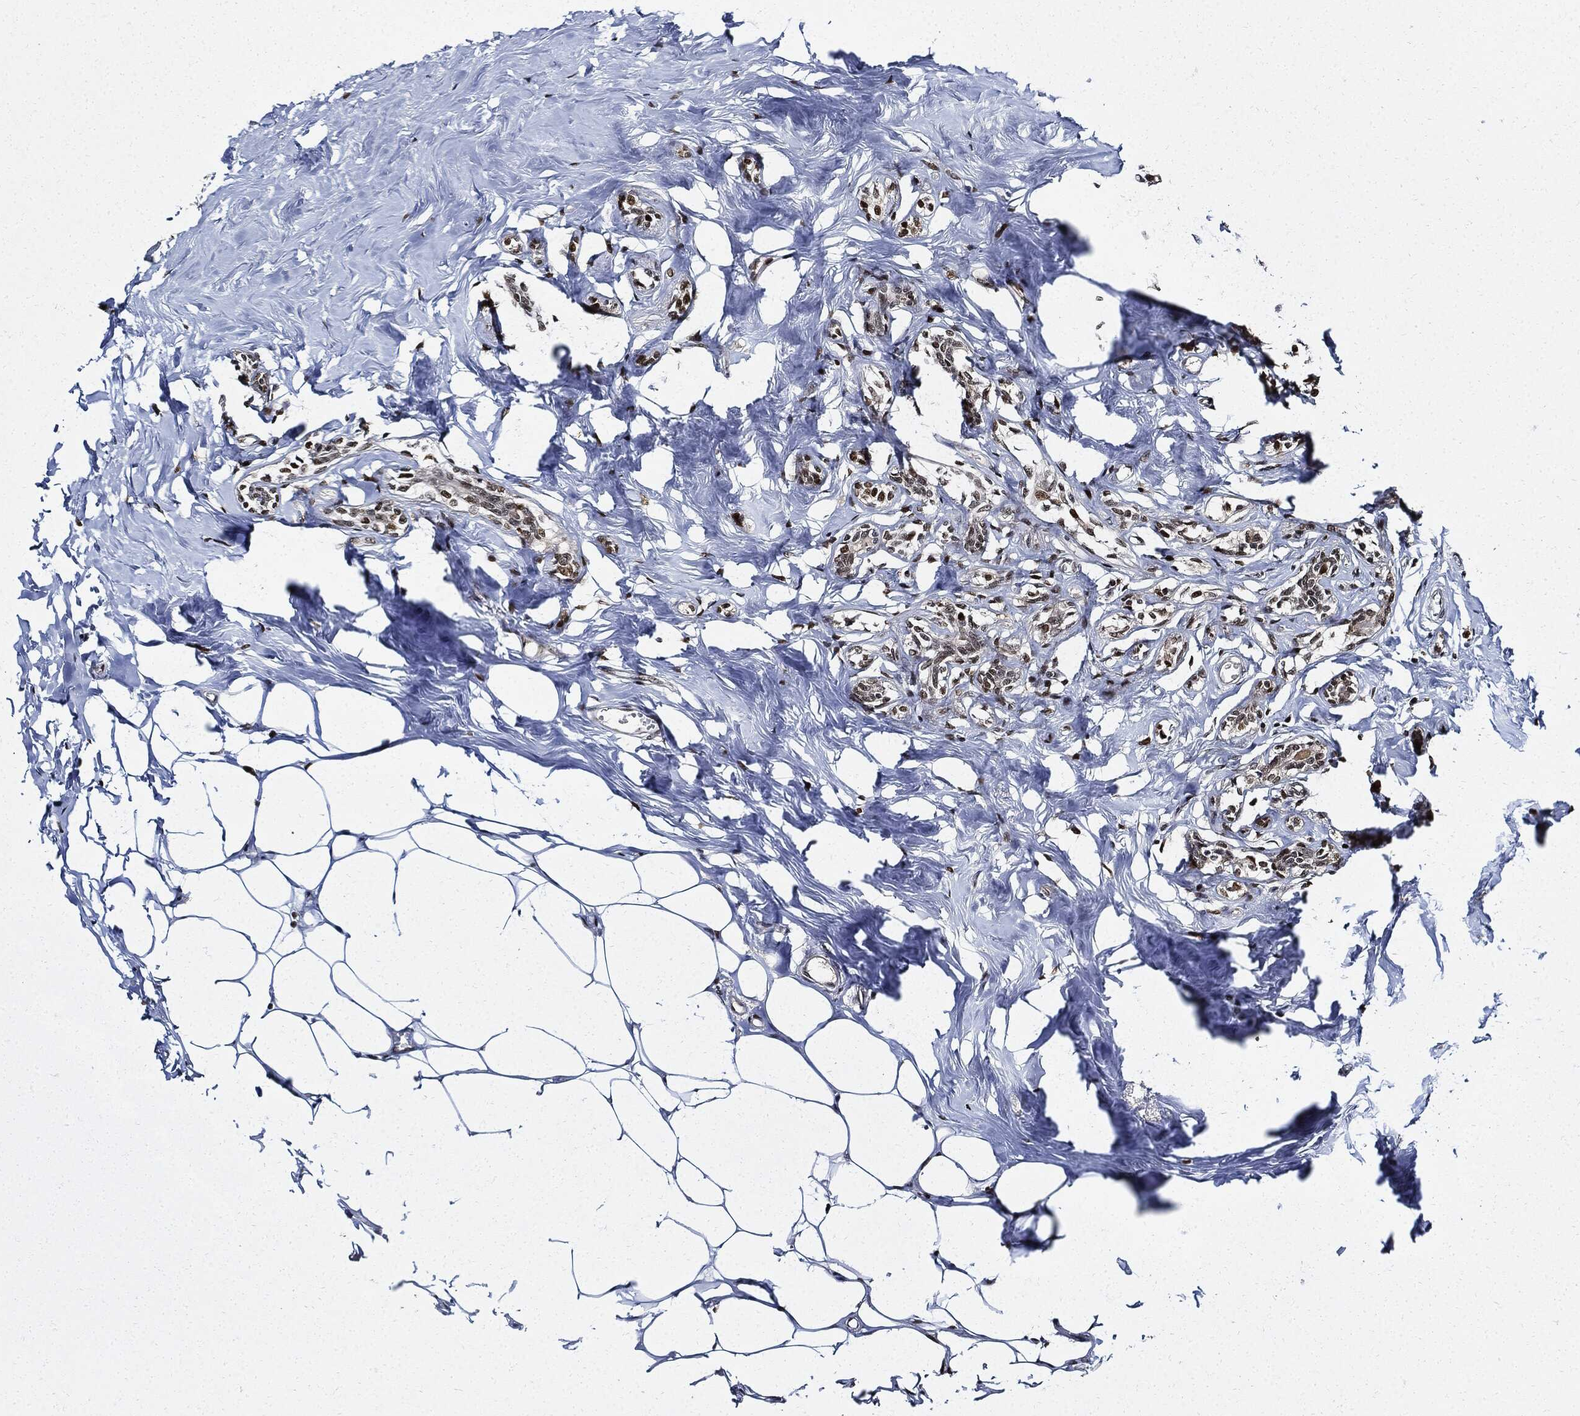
{"staining": {"intensity": "moderate", "quantity": ">75%", "location": "nuclear"}, "tissue": "breast cancer", "cell_type": "Tumor cells", "image_type": "cancer", "snomed": [{"axis": "morphology", "description": "Duct carcinoma"}, {"axis": "topography", "description": "Breast"}], "caption": "Breast cancer (intraductal carcinoma) tissue displays moderate nuclear staining in approximately >75% of tumor cells, visualized by immunohistochemistry. (DAB (3,3'-diaminobenzidine) = brown stain, brightfield microscopy at high magnification).", "gene": "PCNA", "patient": {"sex": "female", "age": 83}}